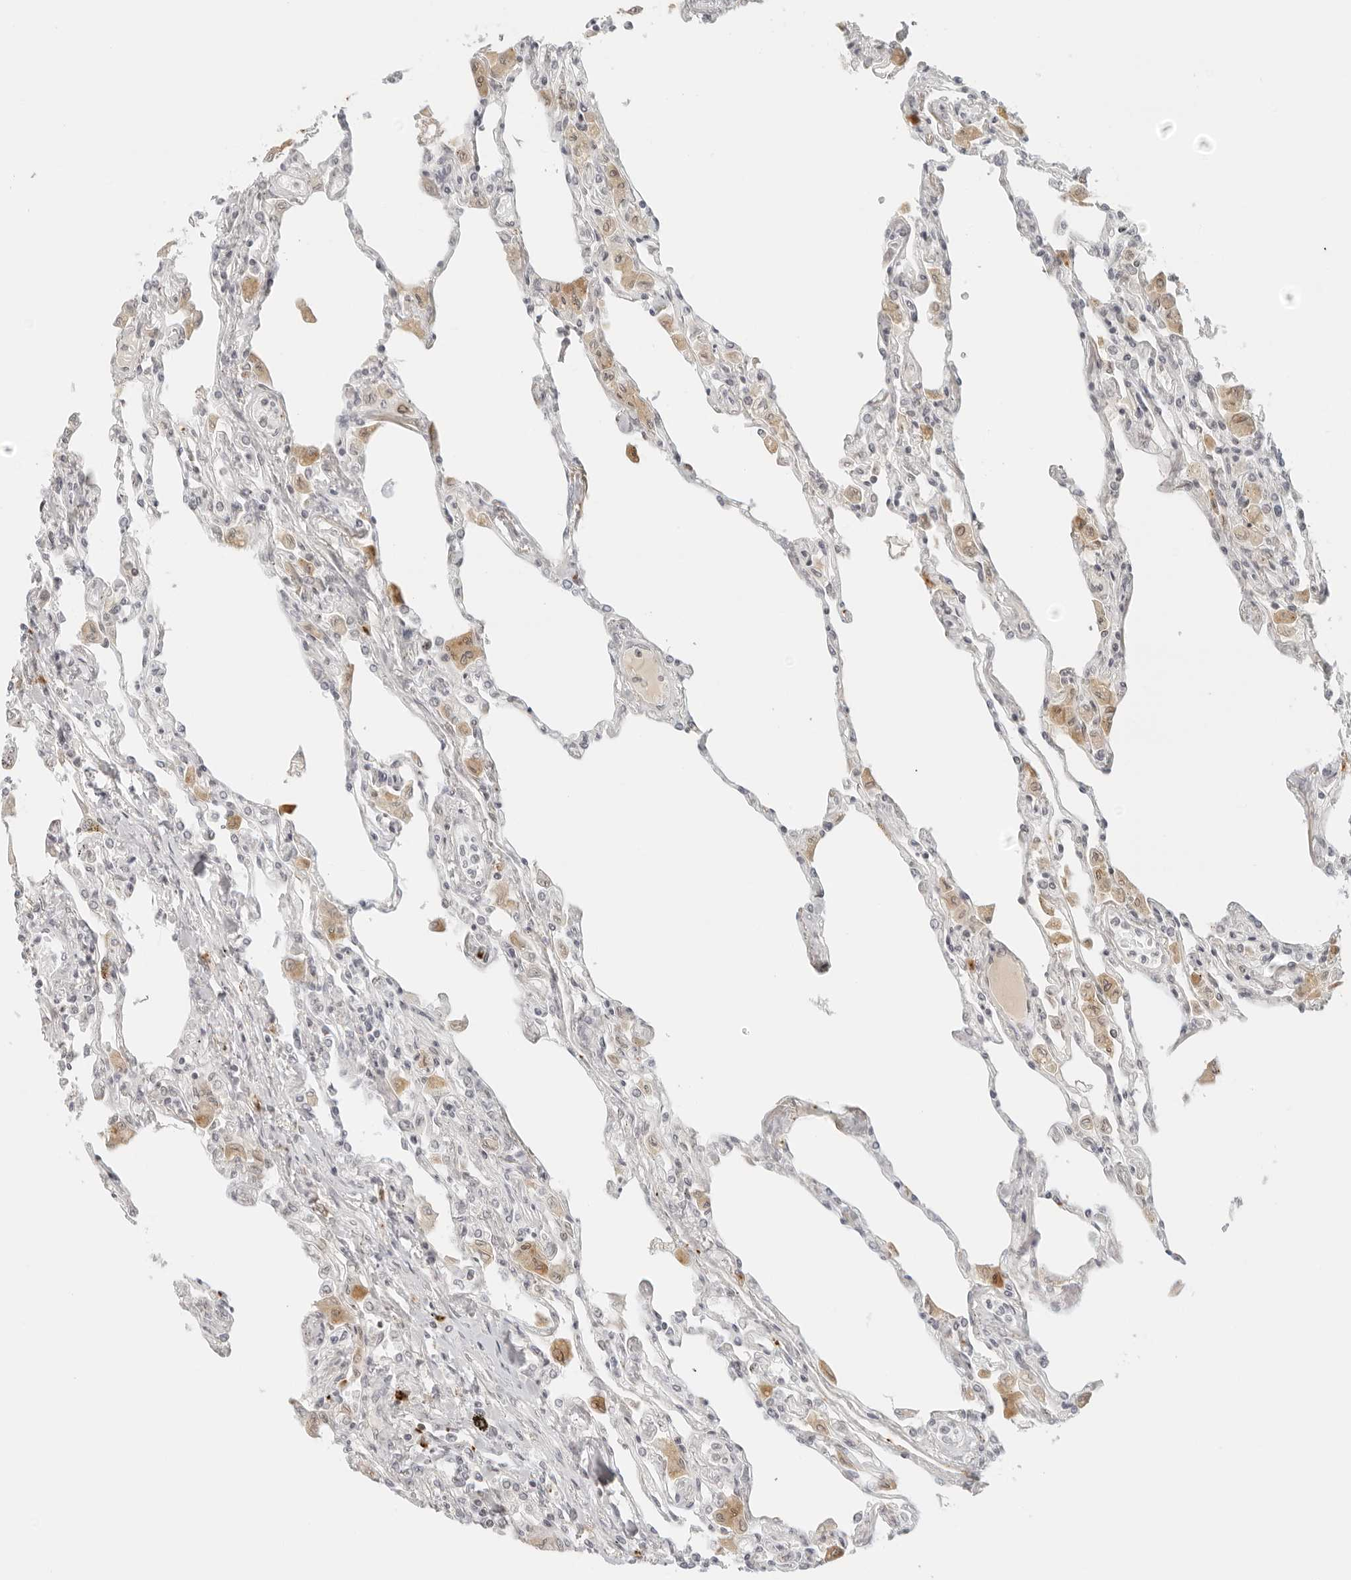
{"staining": {"intensity": "weak", "quantity": "<25%", "location": "cytoplasmic/membranous"}, "tissue": "lung", "cell_type": "Alveolar cells", "image_type": "normal", "snomed": [{"axis": "morphology", "description": "Normal tissue, NOS"}, {"axis": "topography", "description": "Bronchus"}, {"axis": "topography", "description": "Lung"}], "caption": "Immunohistochemical staining of unremarkable human lung reveals no significant staining in alveolar cells. (DAB IHC, high magnification).", "gene": "ZNF678", "patient": {"sex": "female", "age": 49}}